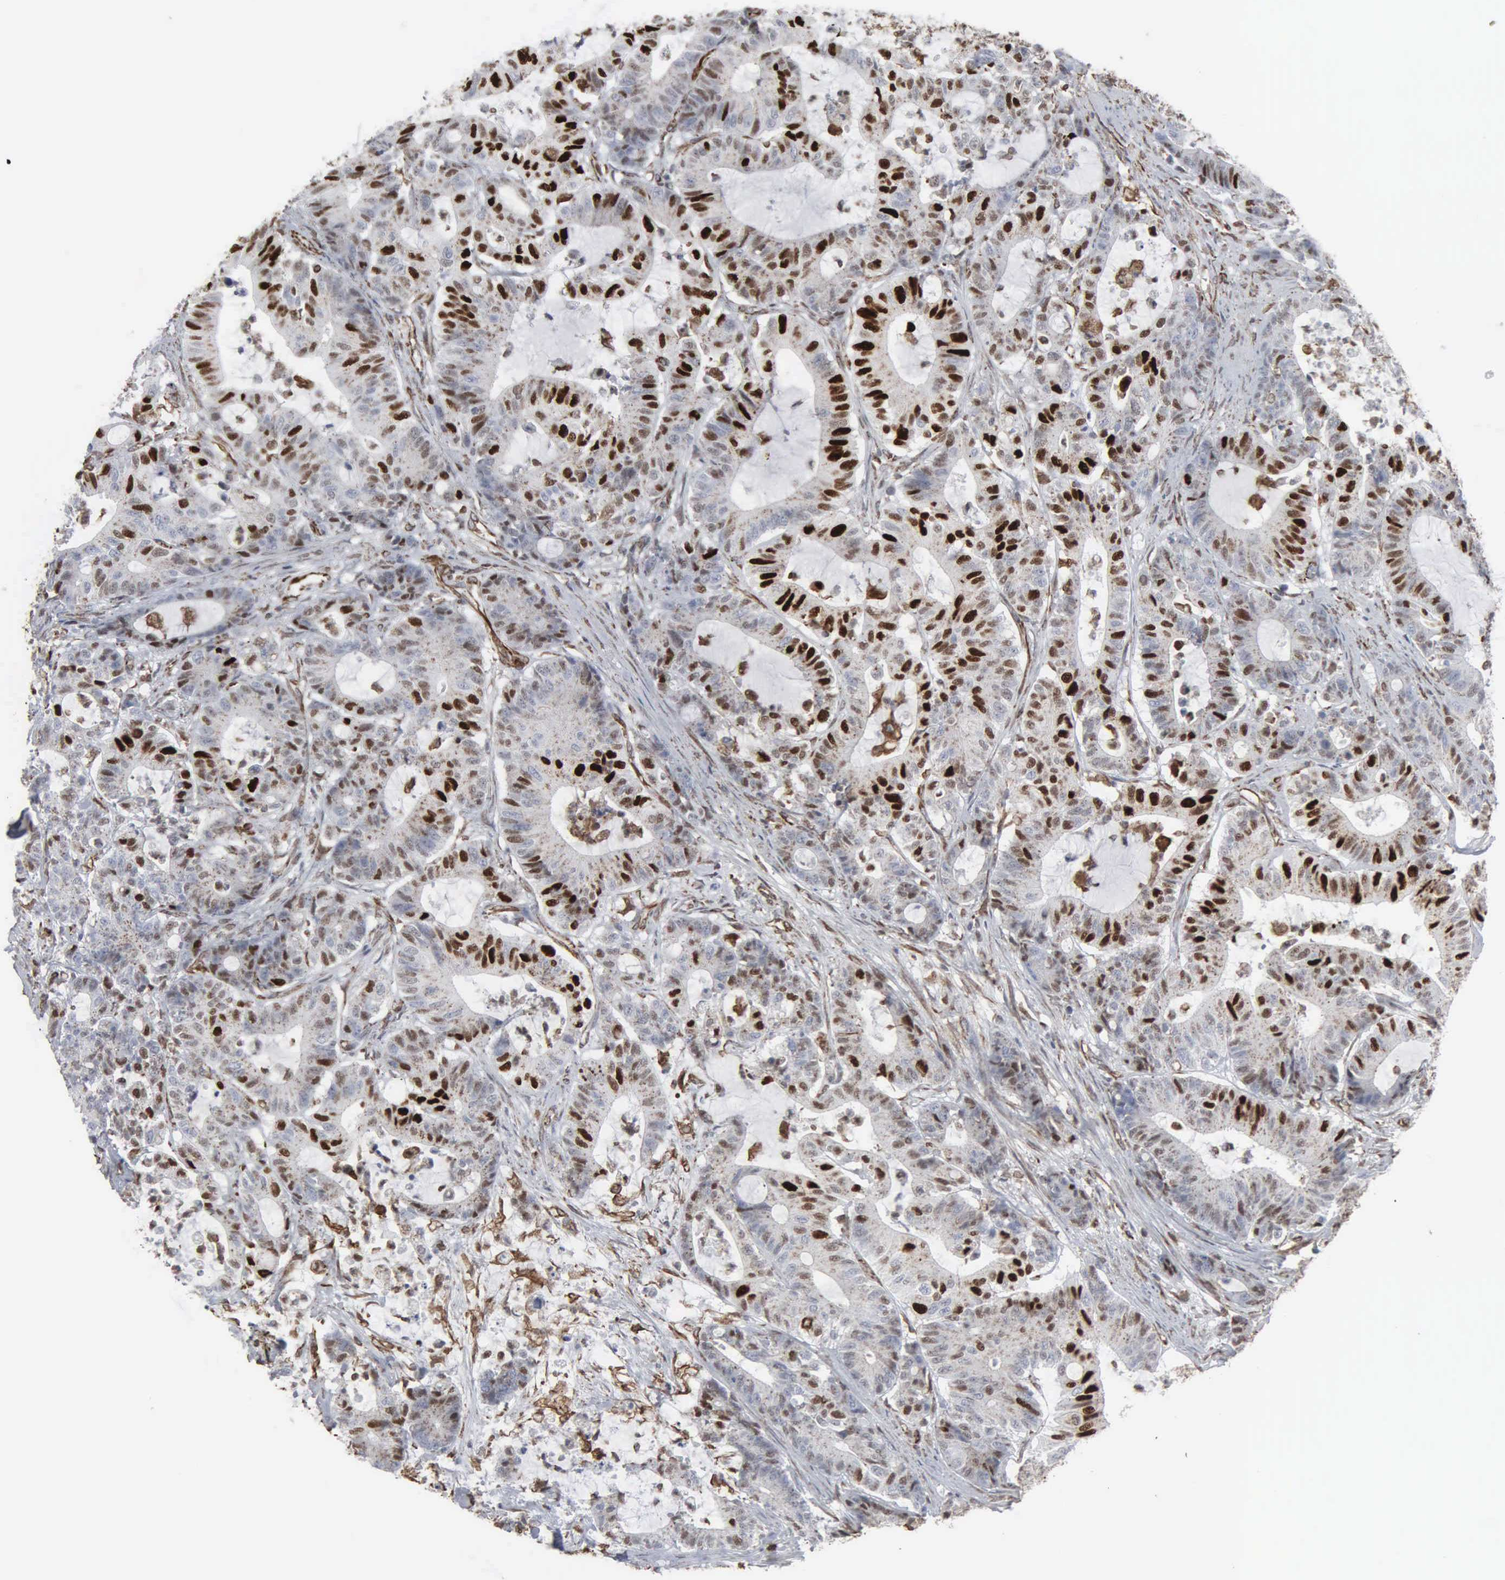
{"staining": {"intensity": "strong", "quantity": "25%-75%", "location": "nuclear"}, "tissue": "colorectal cancer", "cell_type": "Tumor cells", "image_type": "cancer", "snomed": [{"axis": "morphology", "description": "Adenocarcinoma, NOS"}, {"axis": "topography", "description": "Colon"}], "caption": "Colorectal cancer stained with a brown dye demonstrates strong nuclear positive expression in approximately 25%-75% of tumor cells.", "gene": "CCNE1", "patient": {"sex": "female", "age": 84}}